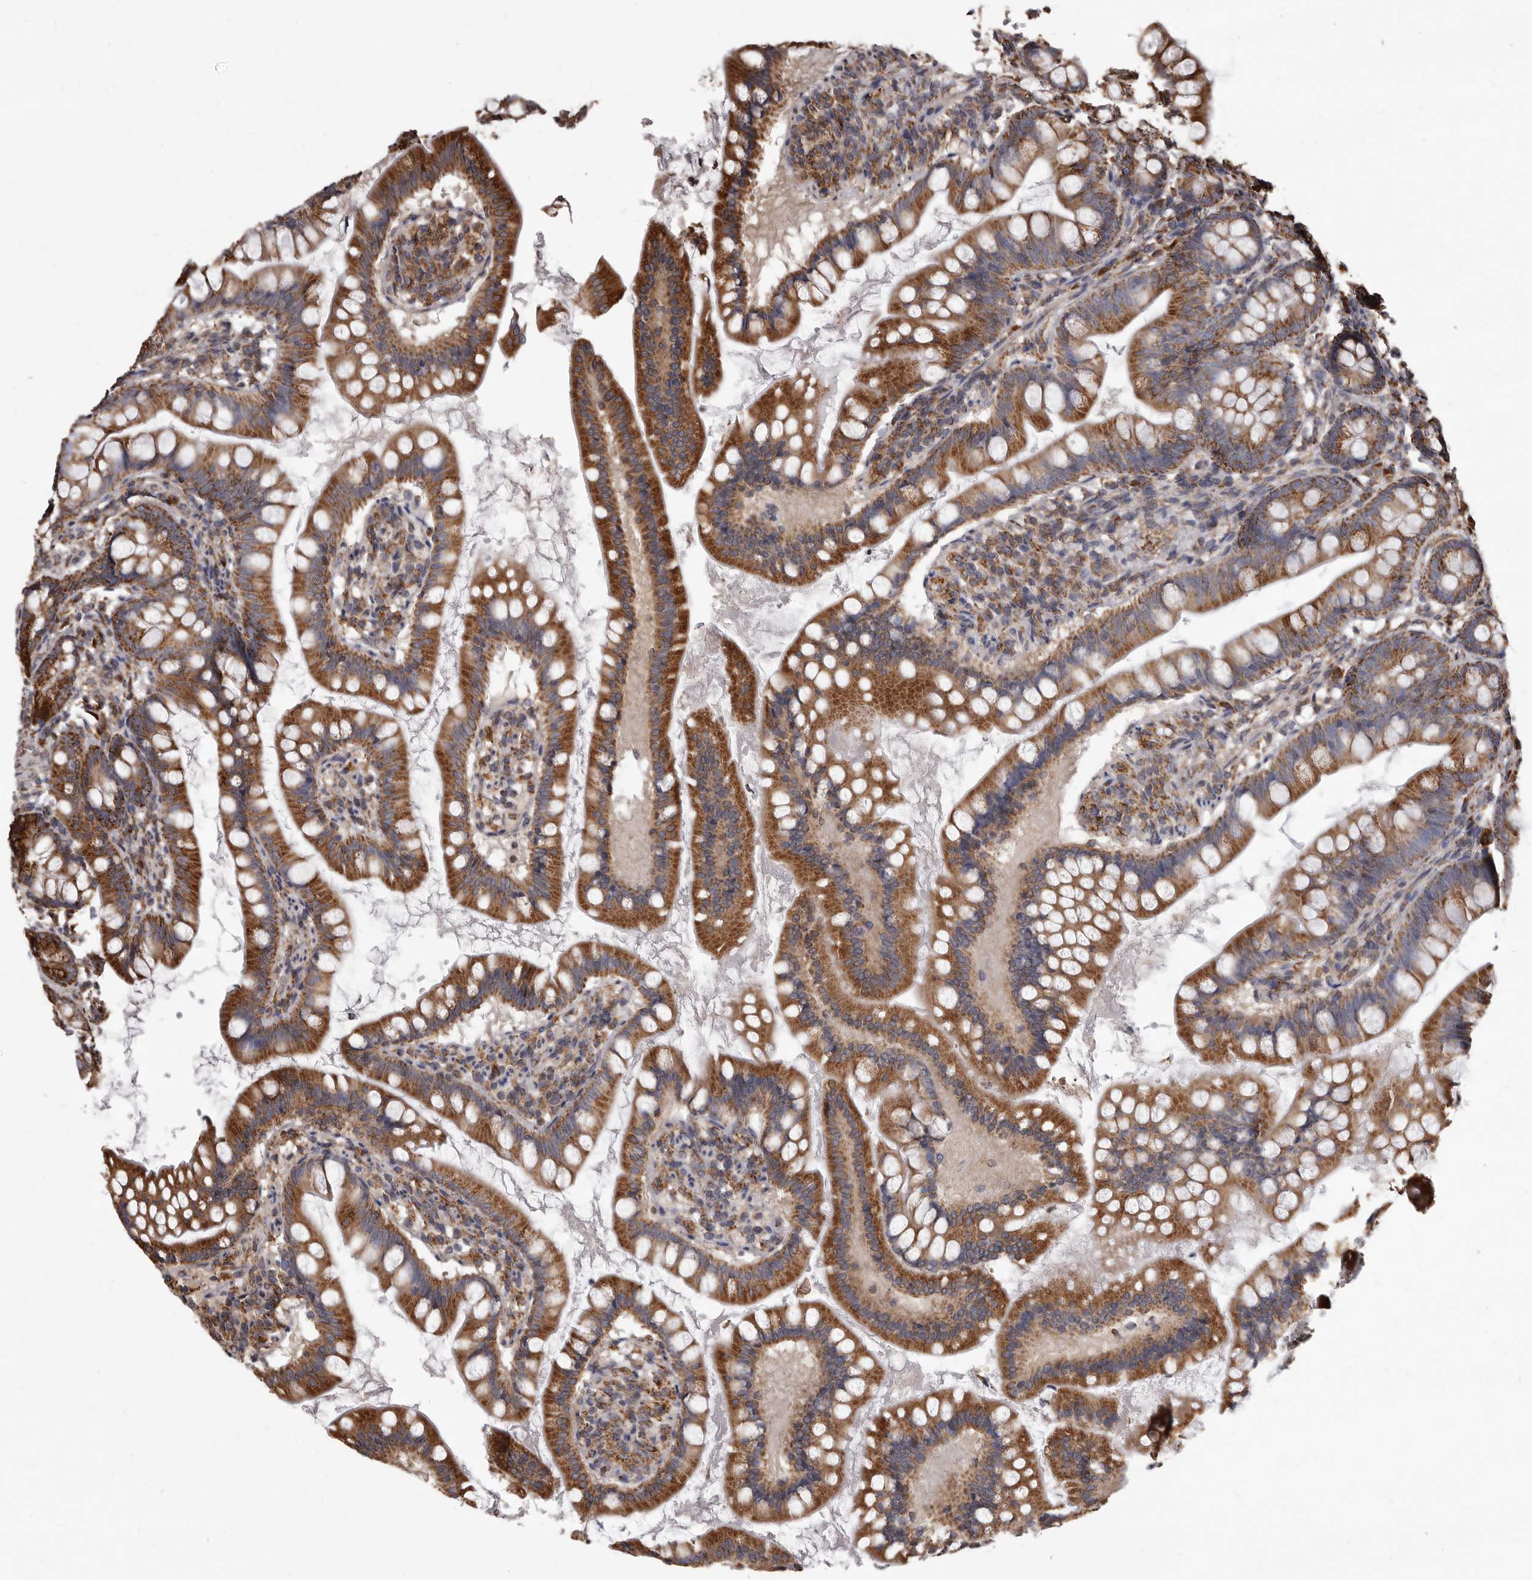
{"staining": {"intensity": "strong", "quantity": ">75%", "location": "cytoplasmic/membranous"}, "tissue": "small intestine", "cell_type": "Glandular cells", "image_type": "normal", "snomed": [{"axis": "morphology", "description": "Normal tissue, NOS"}, {"axis": "topography", "description": "Small intestine"}], "caption": "This micrograph displays immunohistochemistry (IHC) staining of benign human small intestine, with high strong cytoplasmic/membranous staining in approximately >75% of glandular cells.", "gene": "CDK5RAP3", "patient": {"sex": "male", "age": 7}}